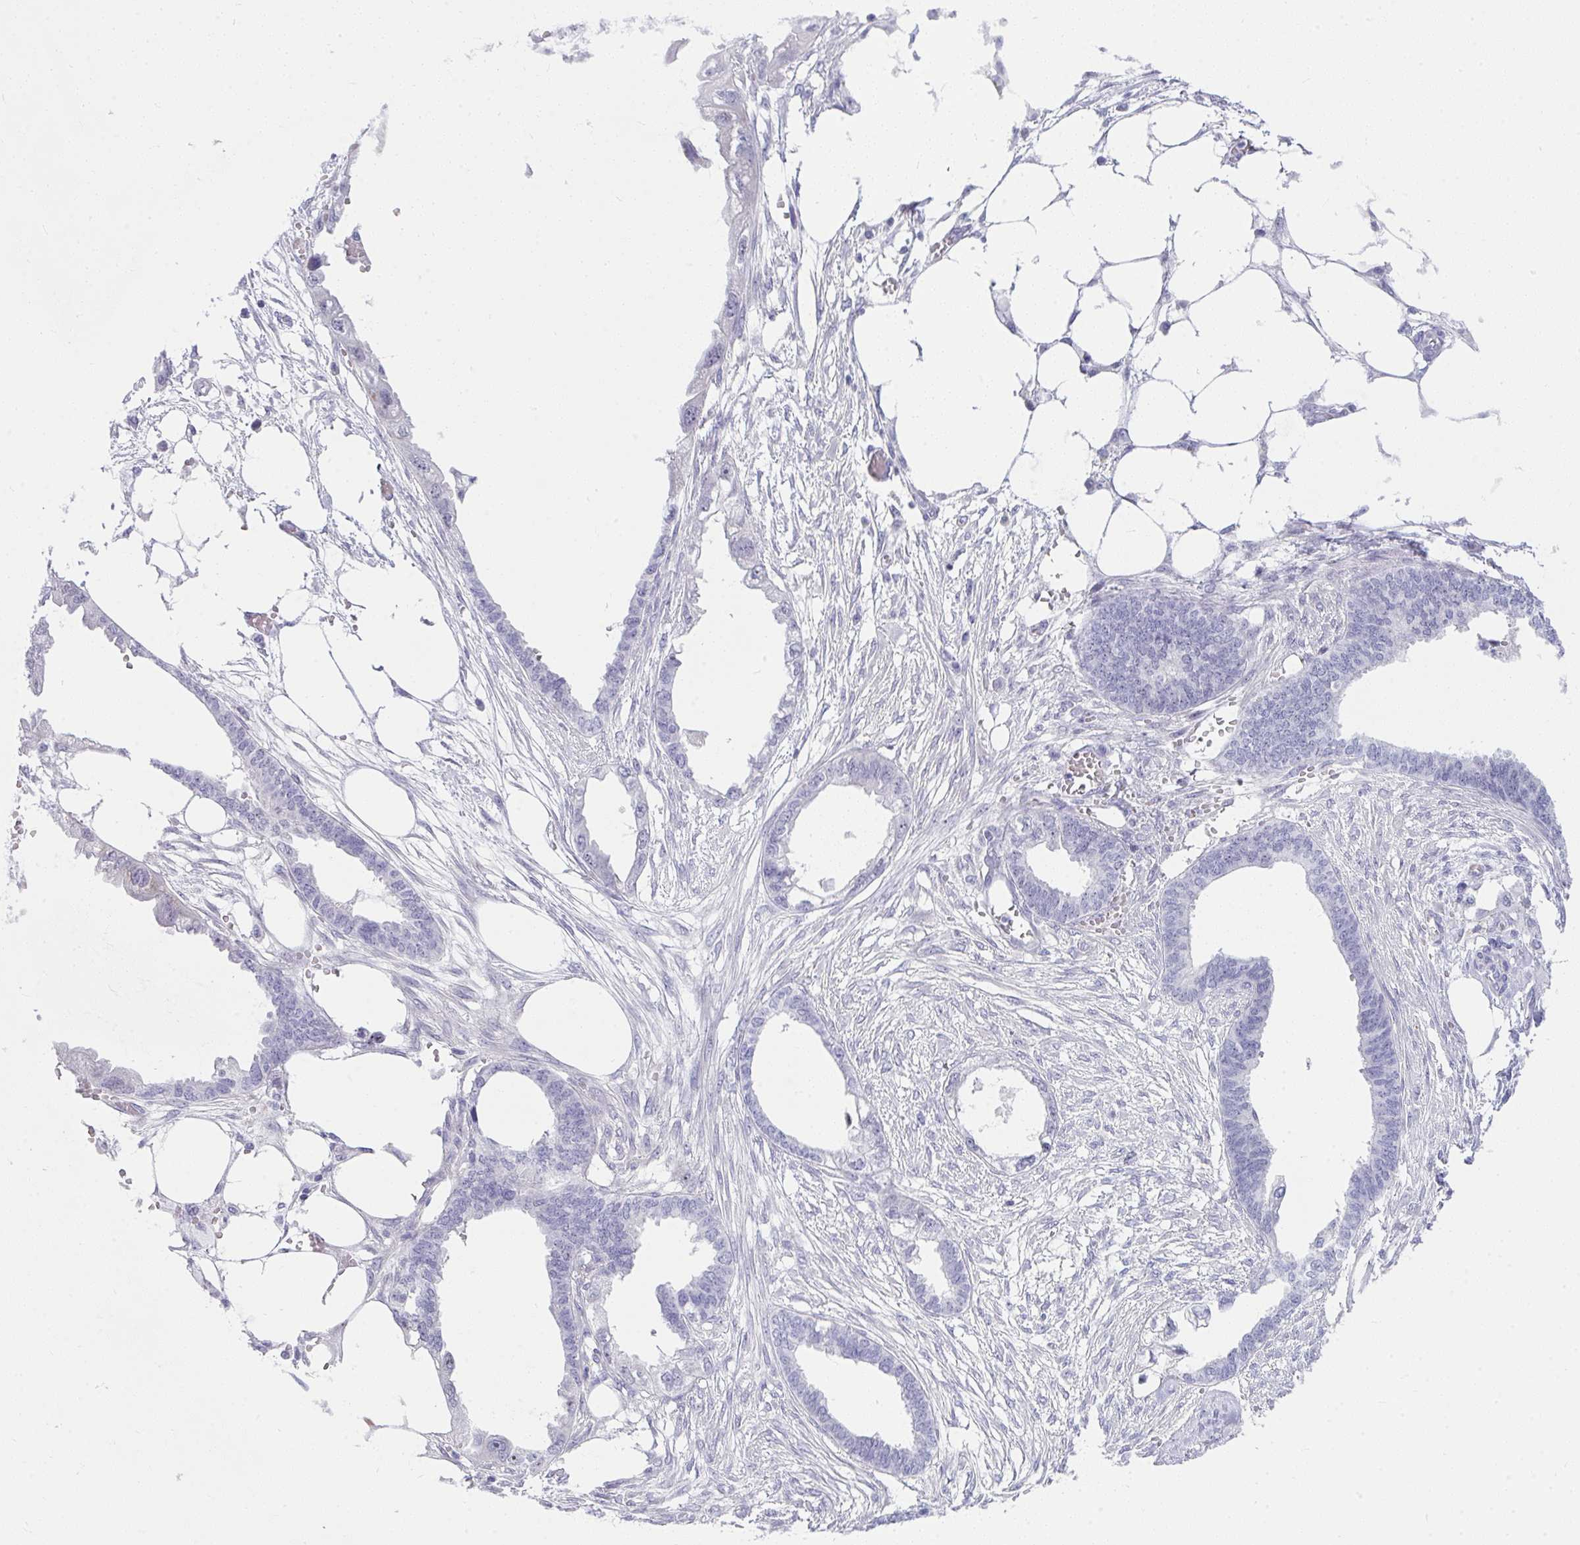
{"staining": {"intensity": "negative", "quantity": "none", "location": "none"}, "tissue": "endometrial cancer", "cell_type": "Tumor cells", "image_type": "cancer", "snomed": [{"axis": "morphology", "description": "Adenocarcinoma, NOS"}, {"axis": "morphology", "description": "Adenocarcinoma, metastatic, NOS"}, {"axis": "topography", "description": "Adipose tissue"}, {"axis": "topography", "description": "Endometrium"}], "caption": "Immunohistochemistry micrograph of endometrial cancer stained for a protein (brown), which displays no positivity in tumor cells. The staining was performed using DAB to visualize the protein expression in brown, while the nuclei were stained in blue with hematoxylin (Magnification: 20x).", "gene": "LRRC36", "patient": {"sex": "female", "age": 67}}